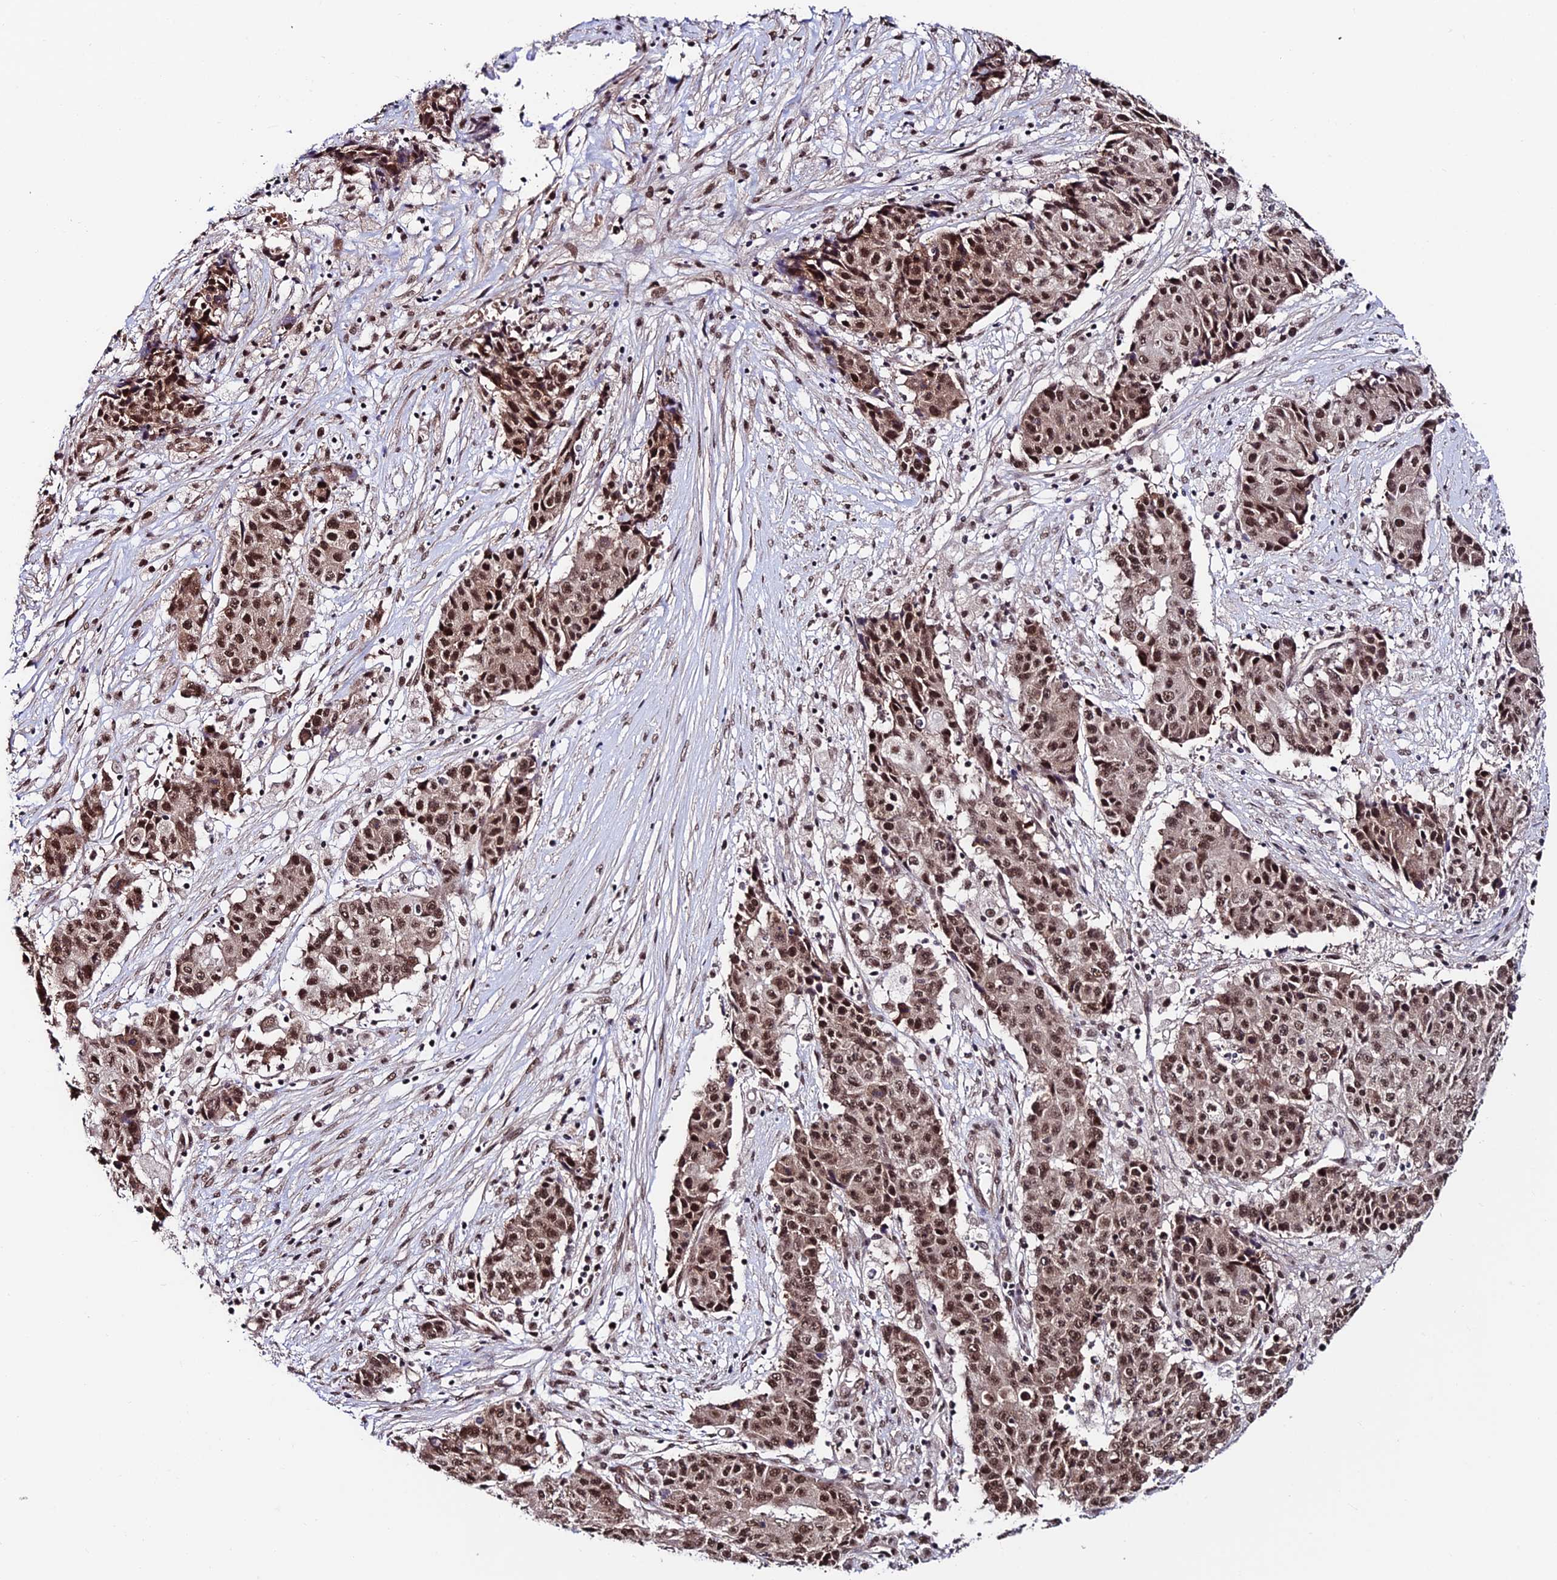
{"staining": {"intensity": "strong", "quantity": ">75%", "location": "nuclear"}, "tissue": "ovarian cancer", "cell_type": "Tumor cells", "image_type": "cancer", "snomed": [{"axis": "morphology", "description": "Carcinoma, endometroid"}, {"axis": "topography", "description": "Ovary"}], "caption": "Human ovarian endometroid carcinoma stained with a protein marker displays strong staining in tumor cells.", "gene": "RBM42", "patient": {"sex": "female", "age": 42}}